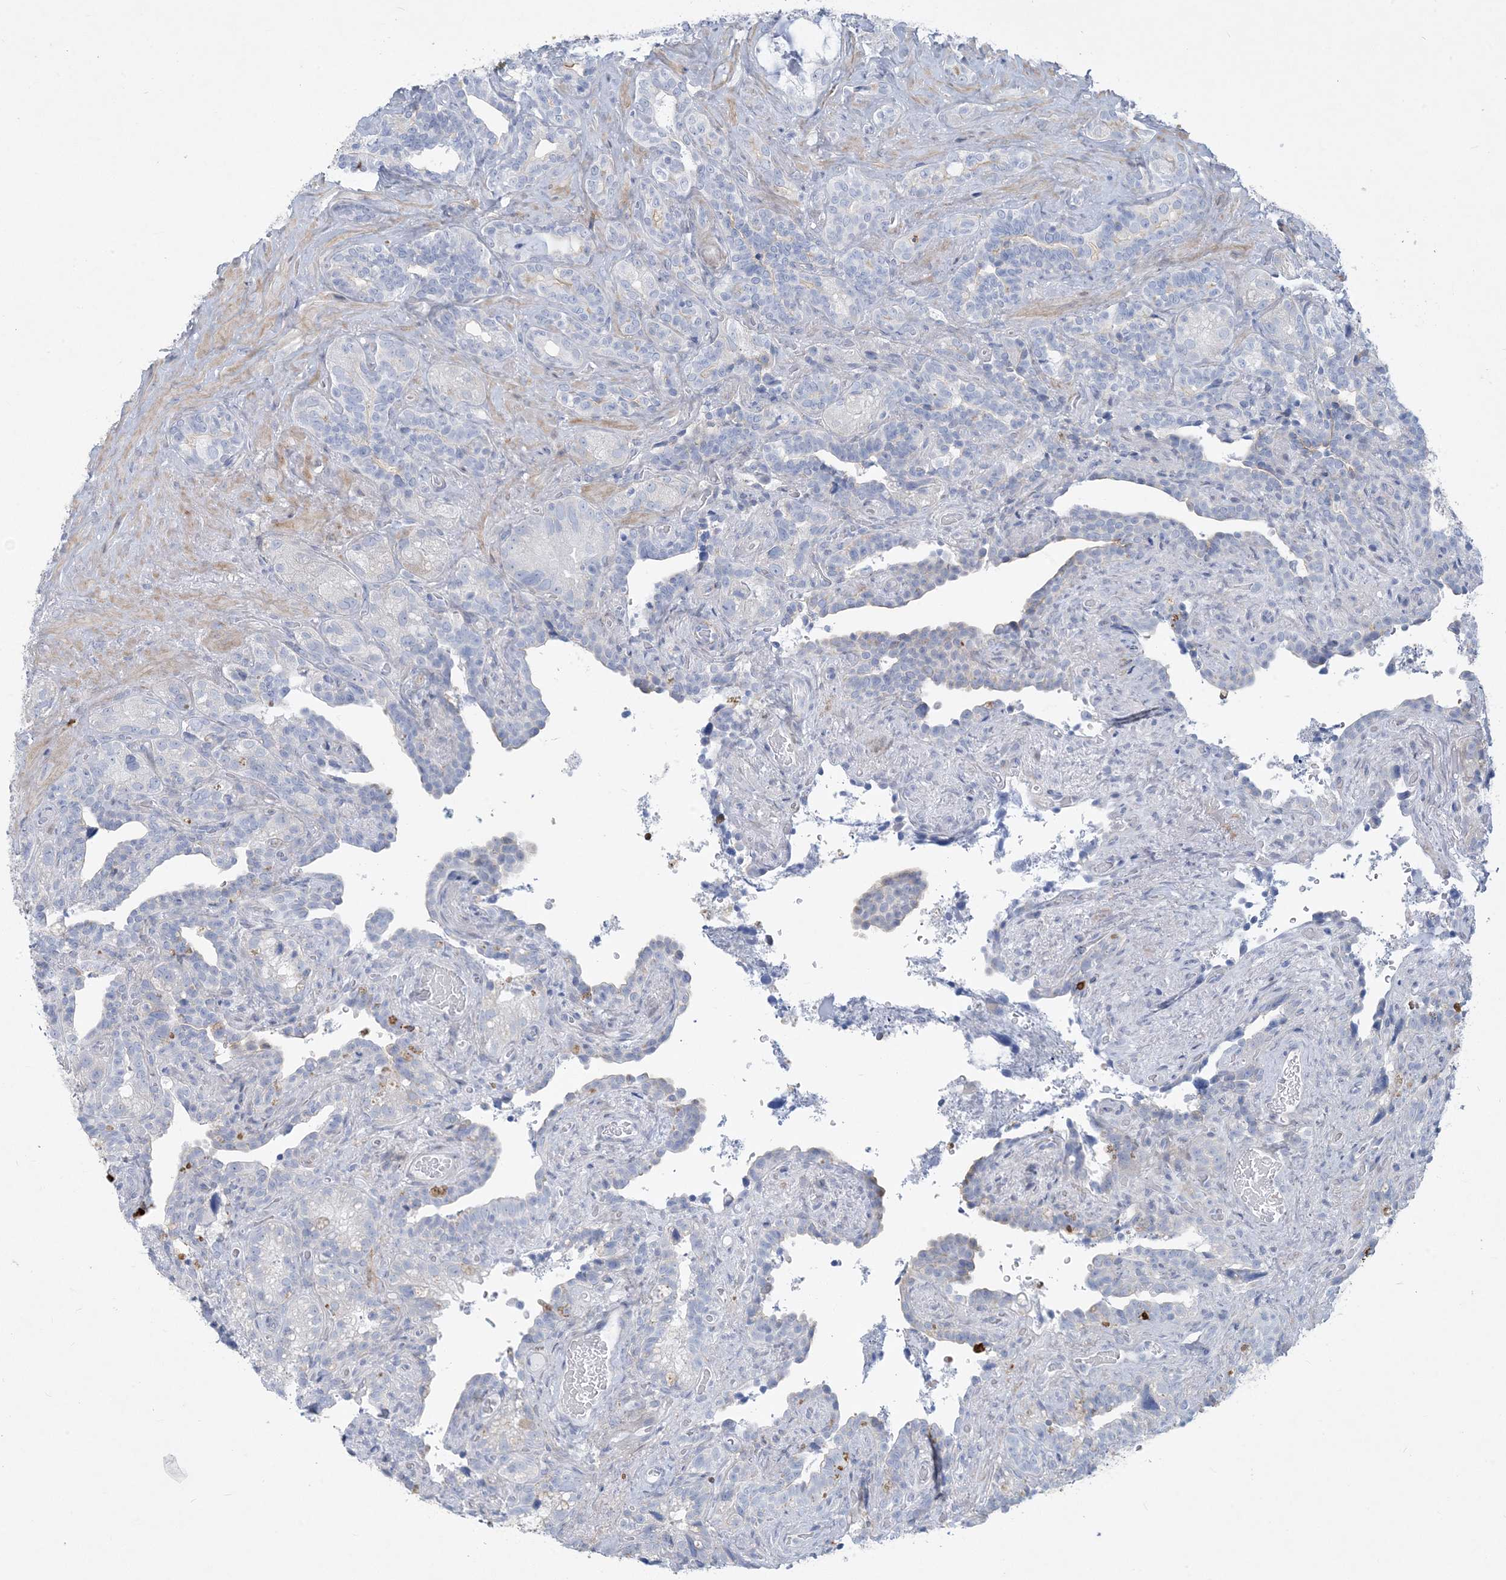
{"staining": {"intensity": "negative", "quantity": "none", "location": "none"}, "tissue": "seminal vesicle", "cell_type": "Glandular cells", "image_type": "normal", "snomed": [{"axis": "morphology", "description": "Normal tissue, NOS"}, {"axis": "topography", "description": "Seminal veicle"}, {"axis": "topography", "description": "Peripheral nerve tissue"}], "caption": "This is an immunohistochemistry (IHC) histopathology image of unremarkable human seminal vesicle. There is no positivity in glandular cells.", "gene": "MOXD1", "patient": {"sex": "male", "age": 67}}